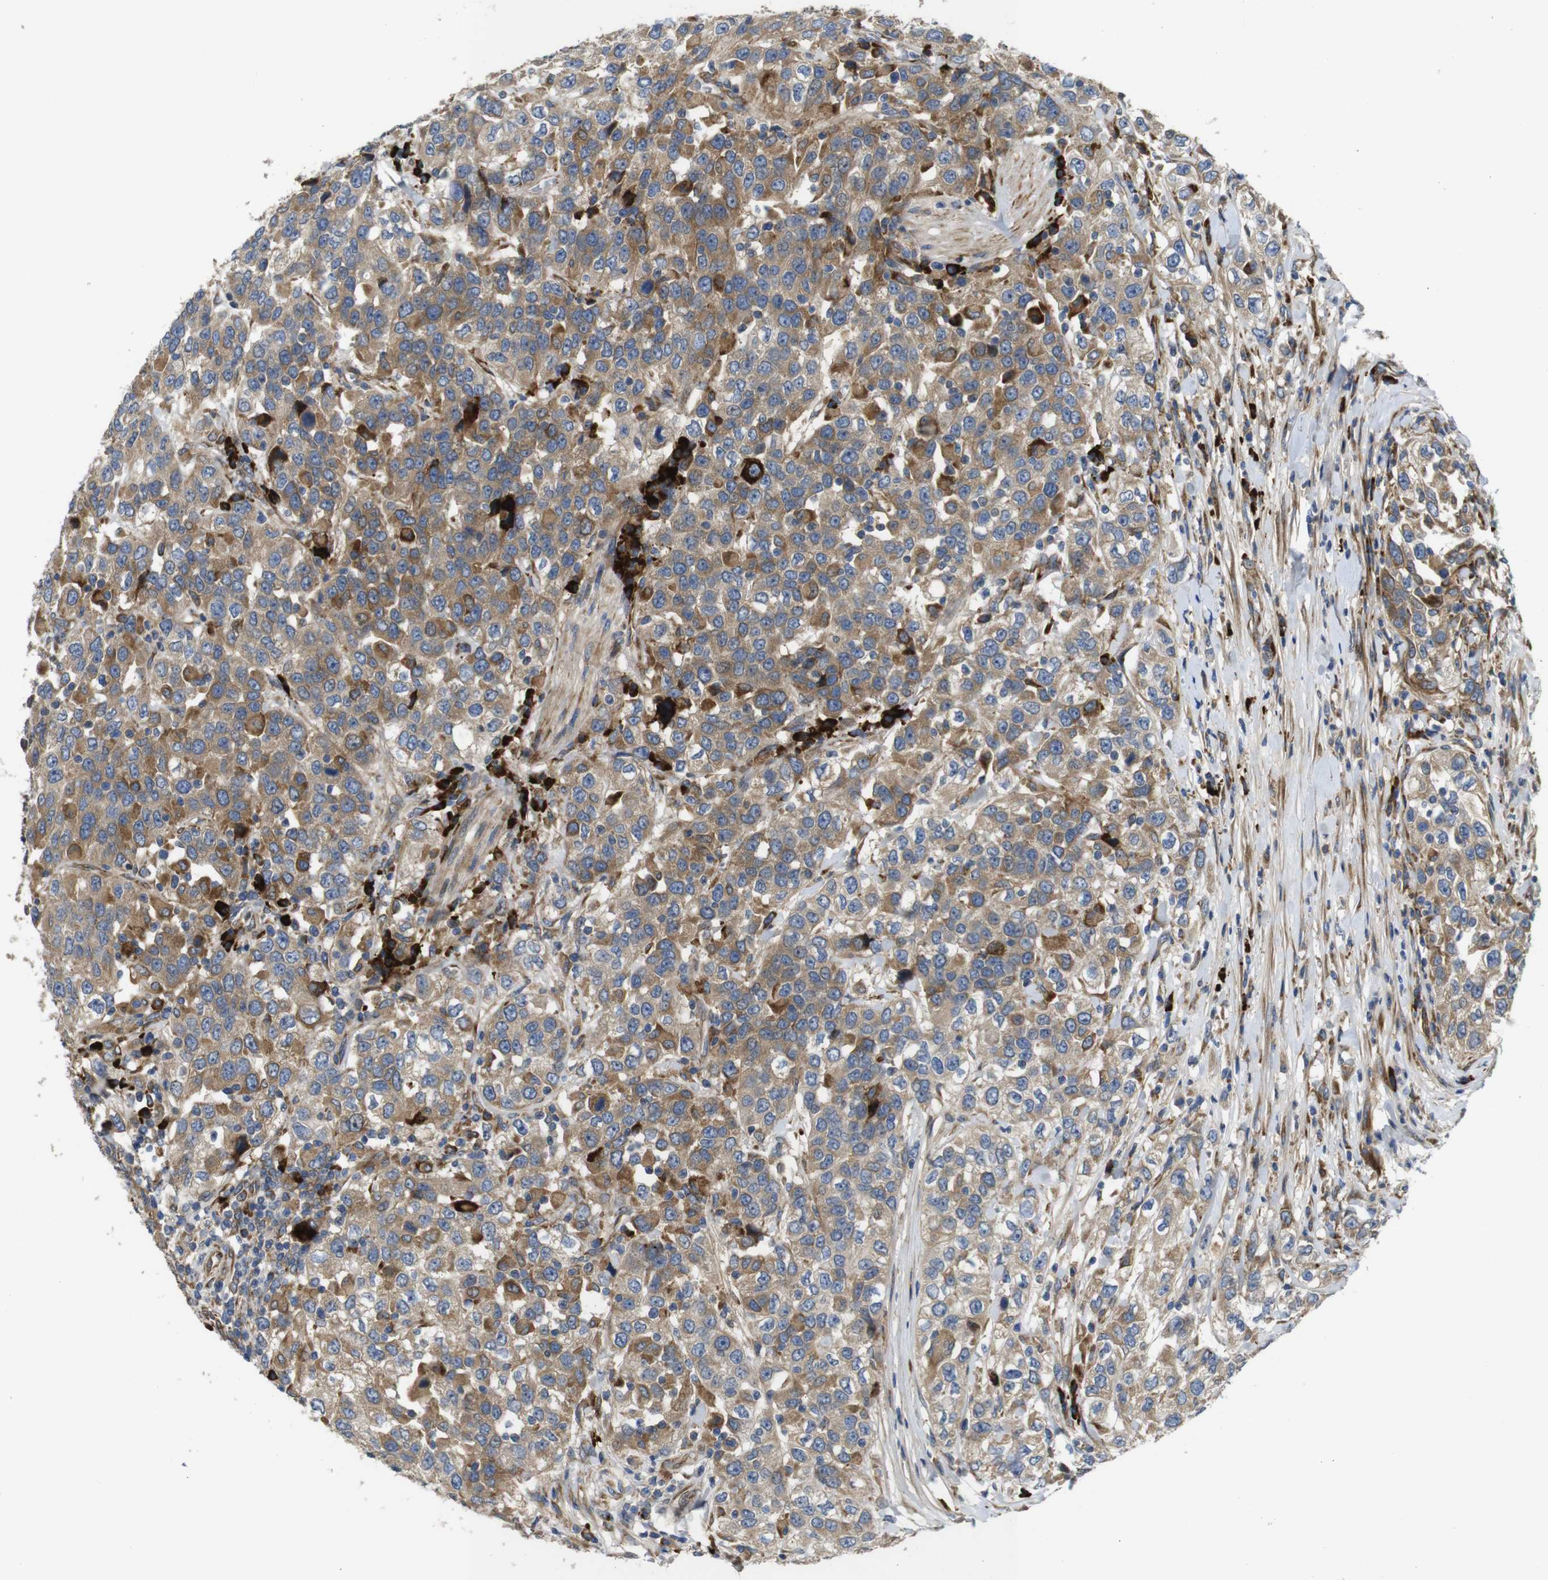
{"staining": {"intensity": "moderate", "quantity": ">75%", "location": "cytoplasmic/membranous"}, "tissue": "urothelial cancer", "cell_type": "Tumor cells", "image_type": "cancer", "snomed": [{"axis": "morphology", "description": "Urothelial carcinoma, High grade"}, {"axis": "topography", "description": "Urinary bladder"}], "caption": "Brown immunohistochemical staining in human urothelial cancer exhibits moderate cytoplasmic/membranous staining in about >75% of tumor cells.", "gene": "UBE2G2", "patient": {"sex": "female", "age": 80}}